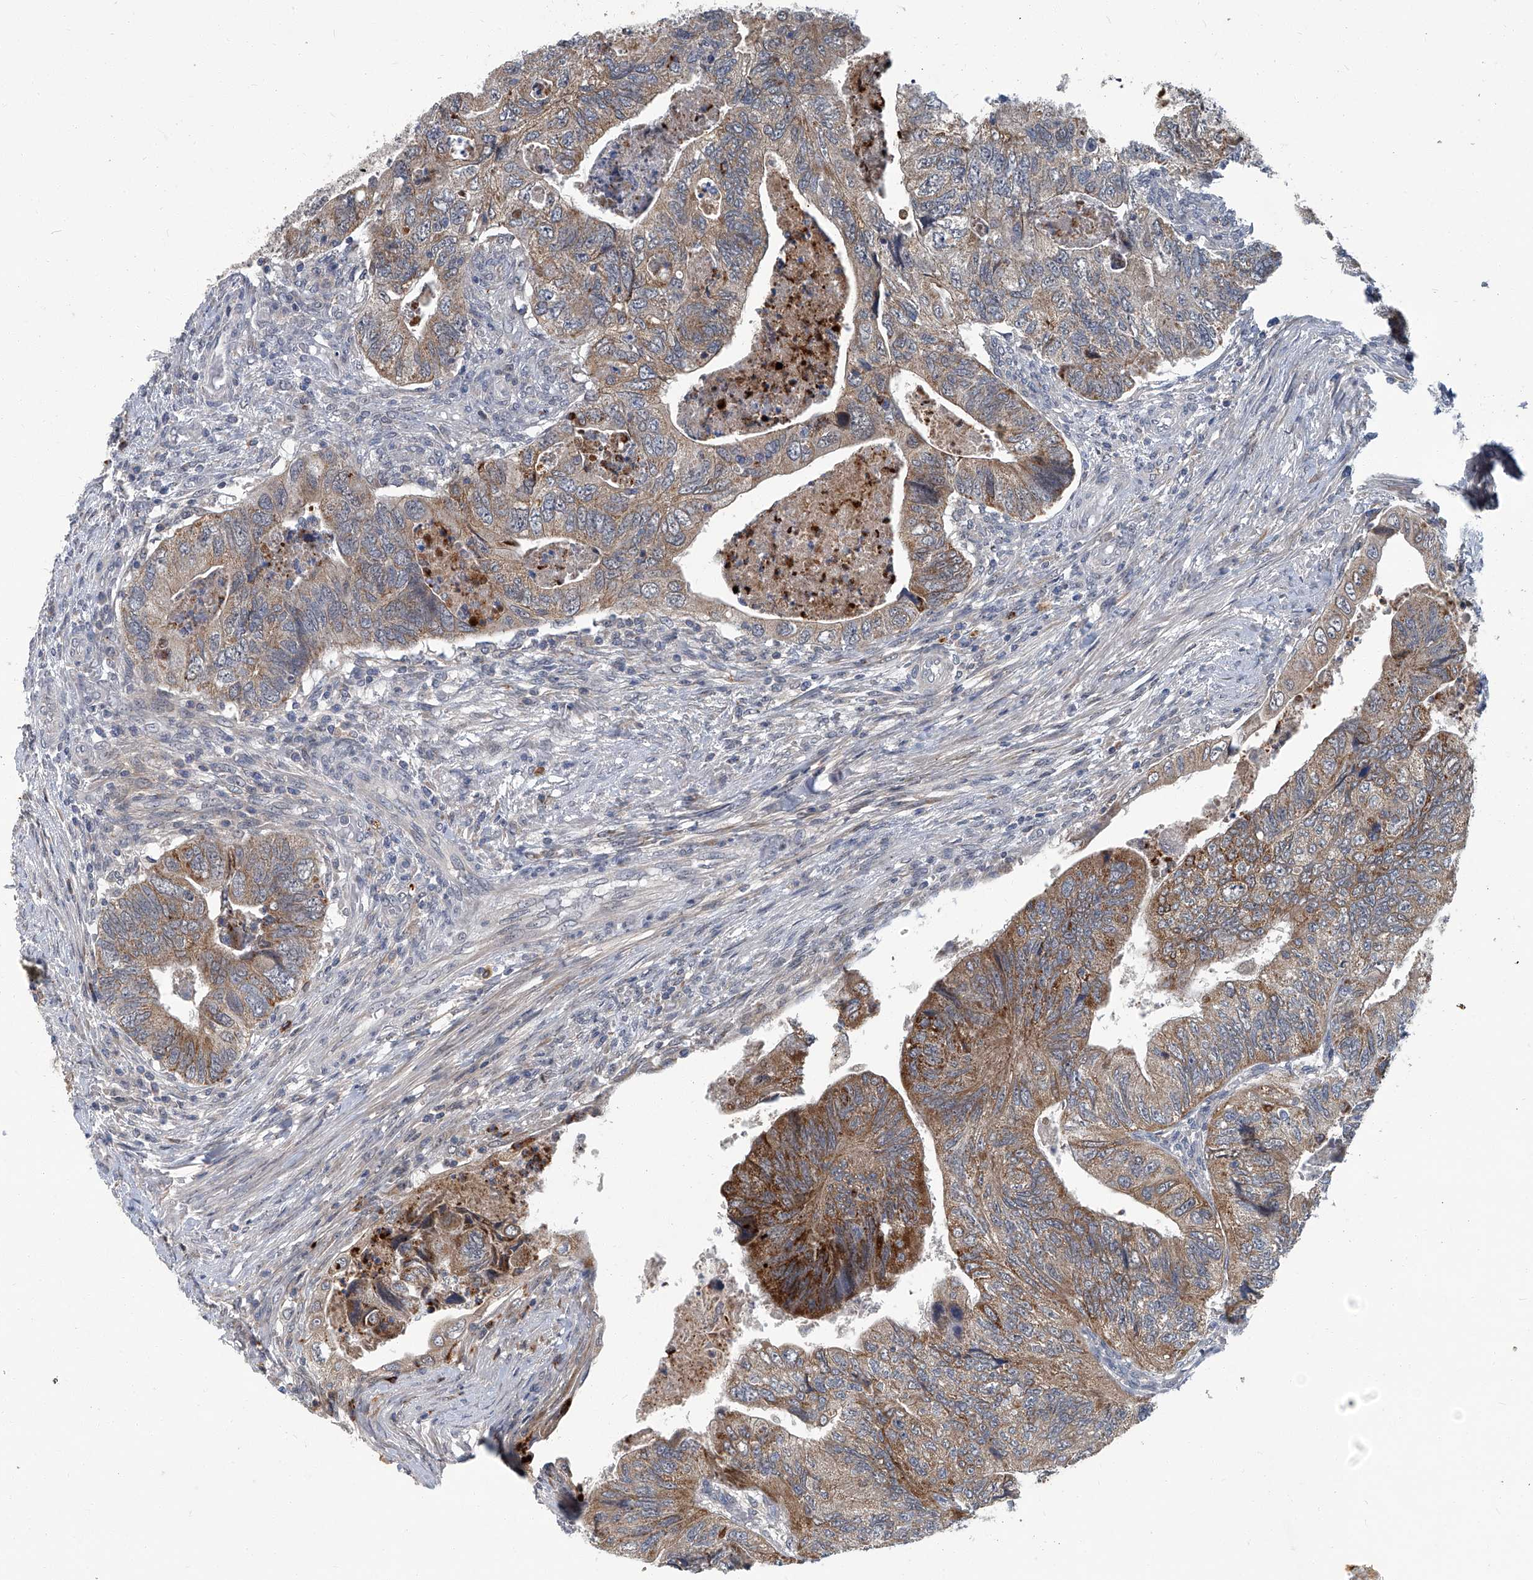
{"staining": {"intensity": "moderate", "quantity": "25%-75%", "location": "cytoplasmic/membranous"}, "tissue": "colorectal cancer", "cell_type": "Tumor cells", "image_type": "cancer", "snomed": [{"axis": "morphology", "description": "Adenocarcinoma, NOS"}, {"axis": "topography", "description": "Rectum"}], "caption": "Human colorectal cancer stained with a brown dye exhibits moderate cytoplasmic/membranous positive positivity in approximately 25%-75% of tumor cells.", "gene": "AKNAD1", "patient": {"sex": "male", "age": 63}}